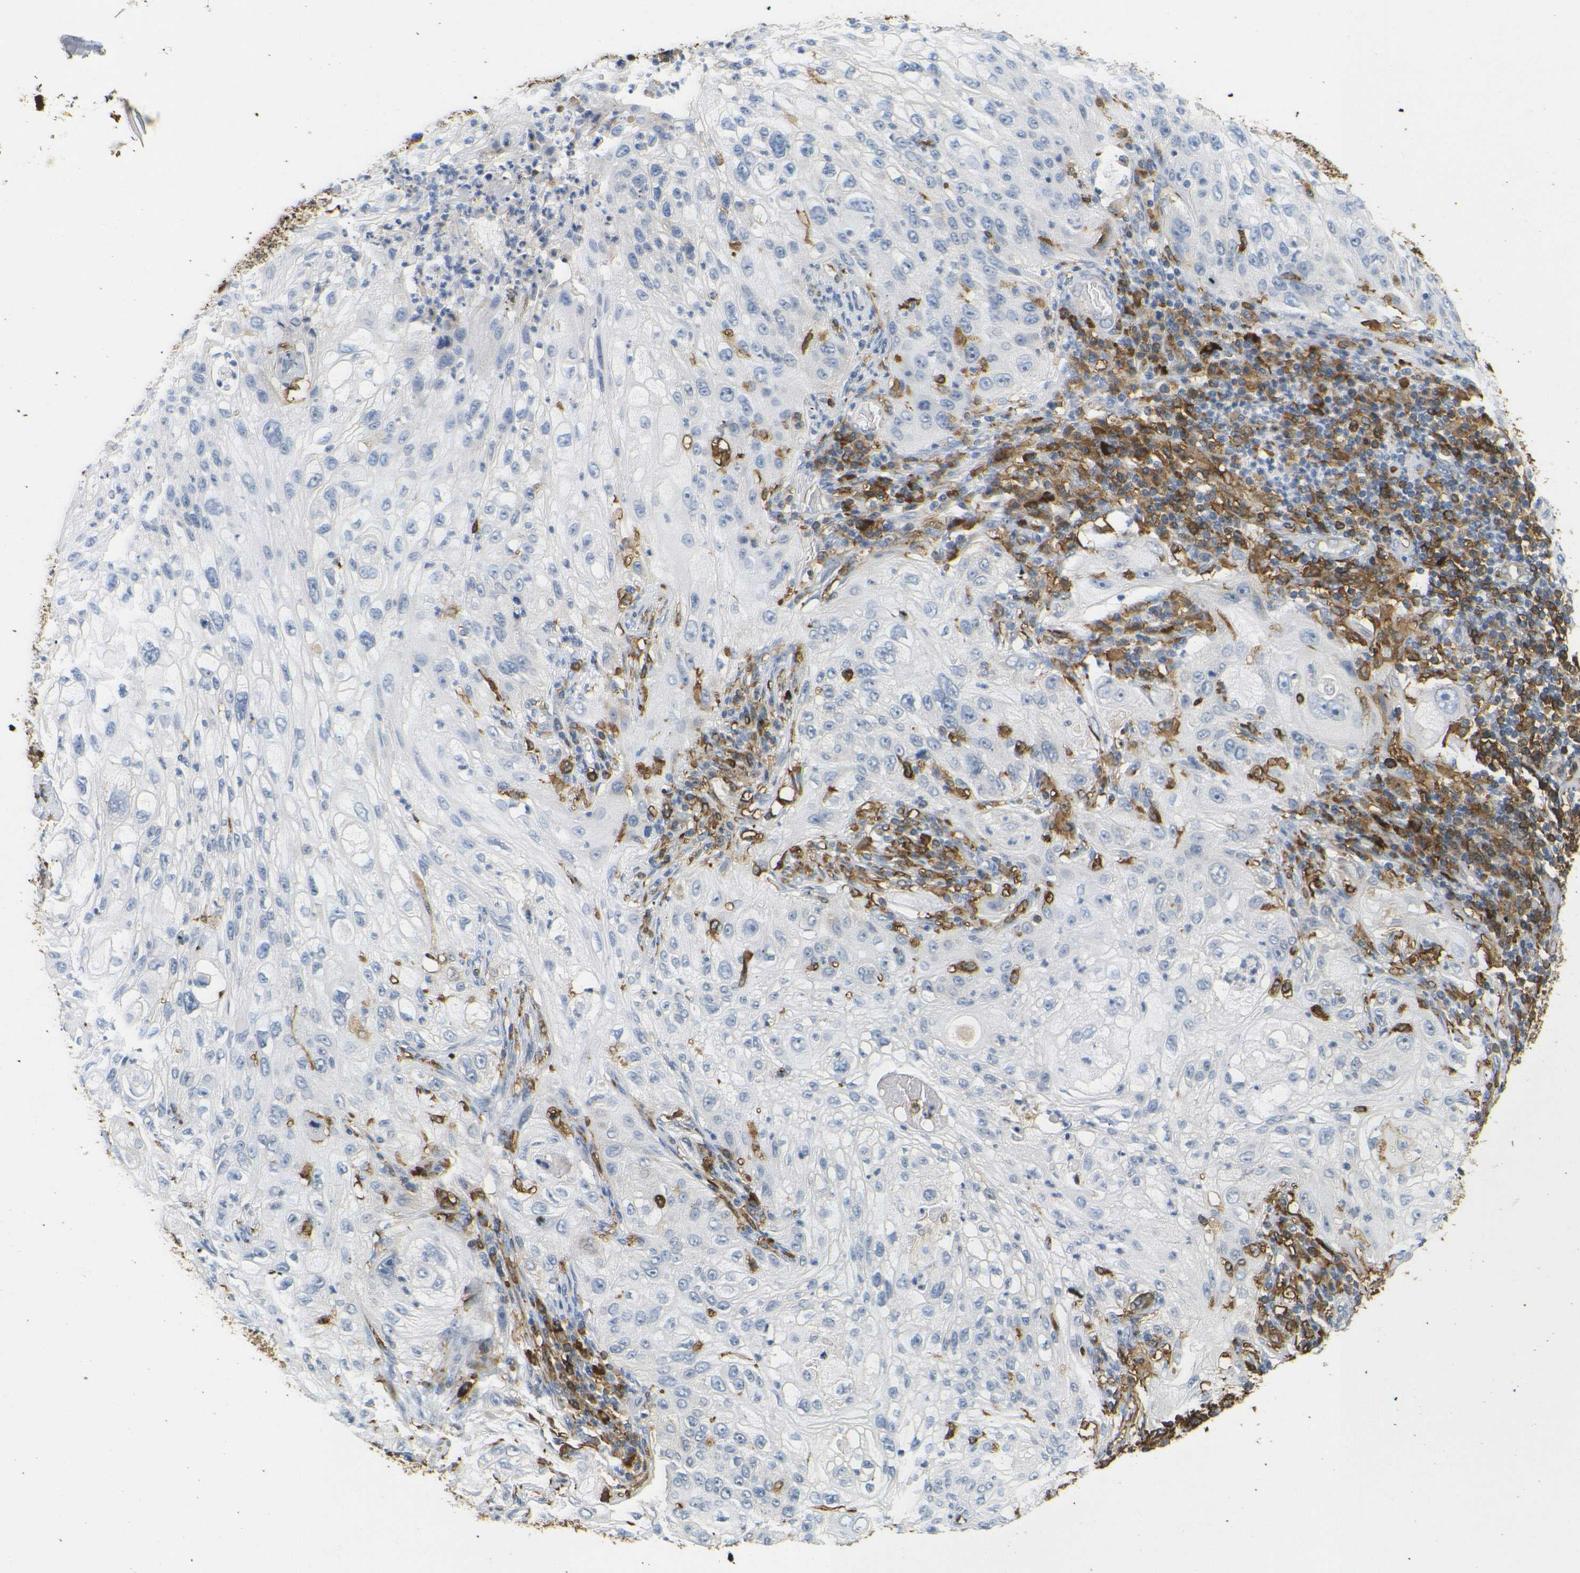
{"staining": {"intensity": "negative", "quantity": "none", "location": "none"}, "tissue": "lung cancer", "cell_type": "Tumor cells", "image_type": "cancer", "snomed": [{"axis": "morphology", "description": "Inflammation, NOS"}, {"axis": "morphology", "description": "Squamous cell carcinoma, NOS"}, {"axis": "topography", "description": "Lymph node"}, {"axis": "topography", "description": "Soft tissue"}, {"axis": "topography", "description": "Lung"}], "caption": "This is an immunohistochemistry (IHC) histopathology image of lung squamous cell carcinoma. There is no expression in tumor cells.", "gene": "HLA-DQB1", "patient": {"sex": "male", "age": 66}}